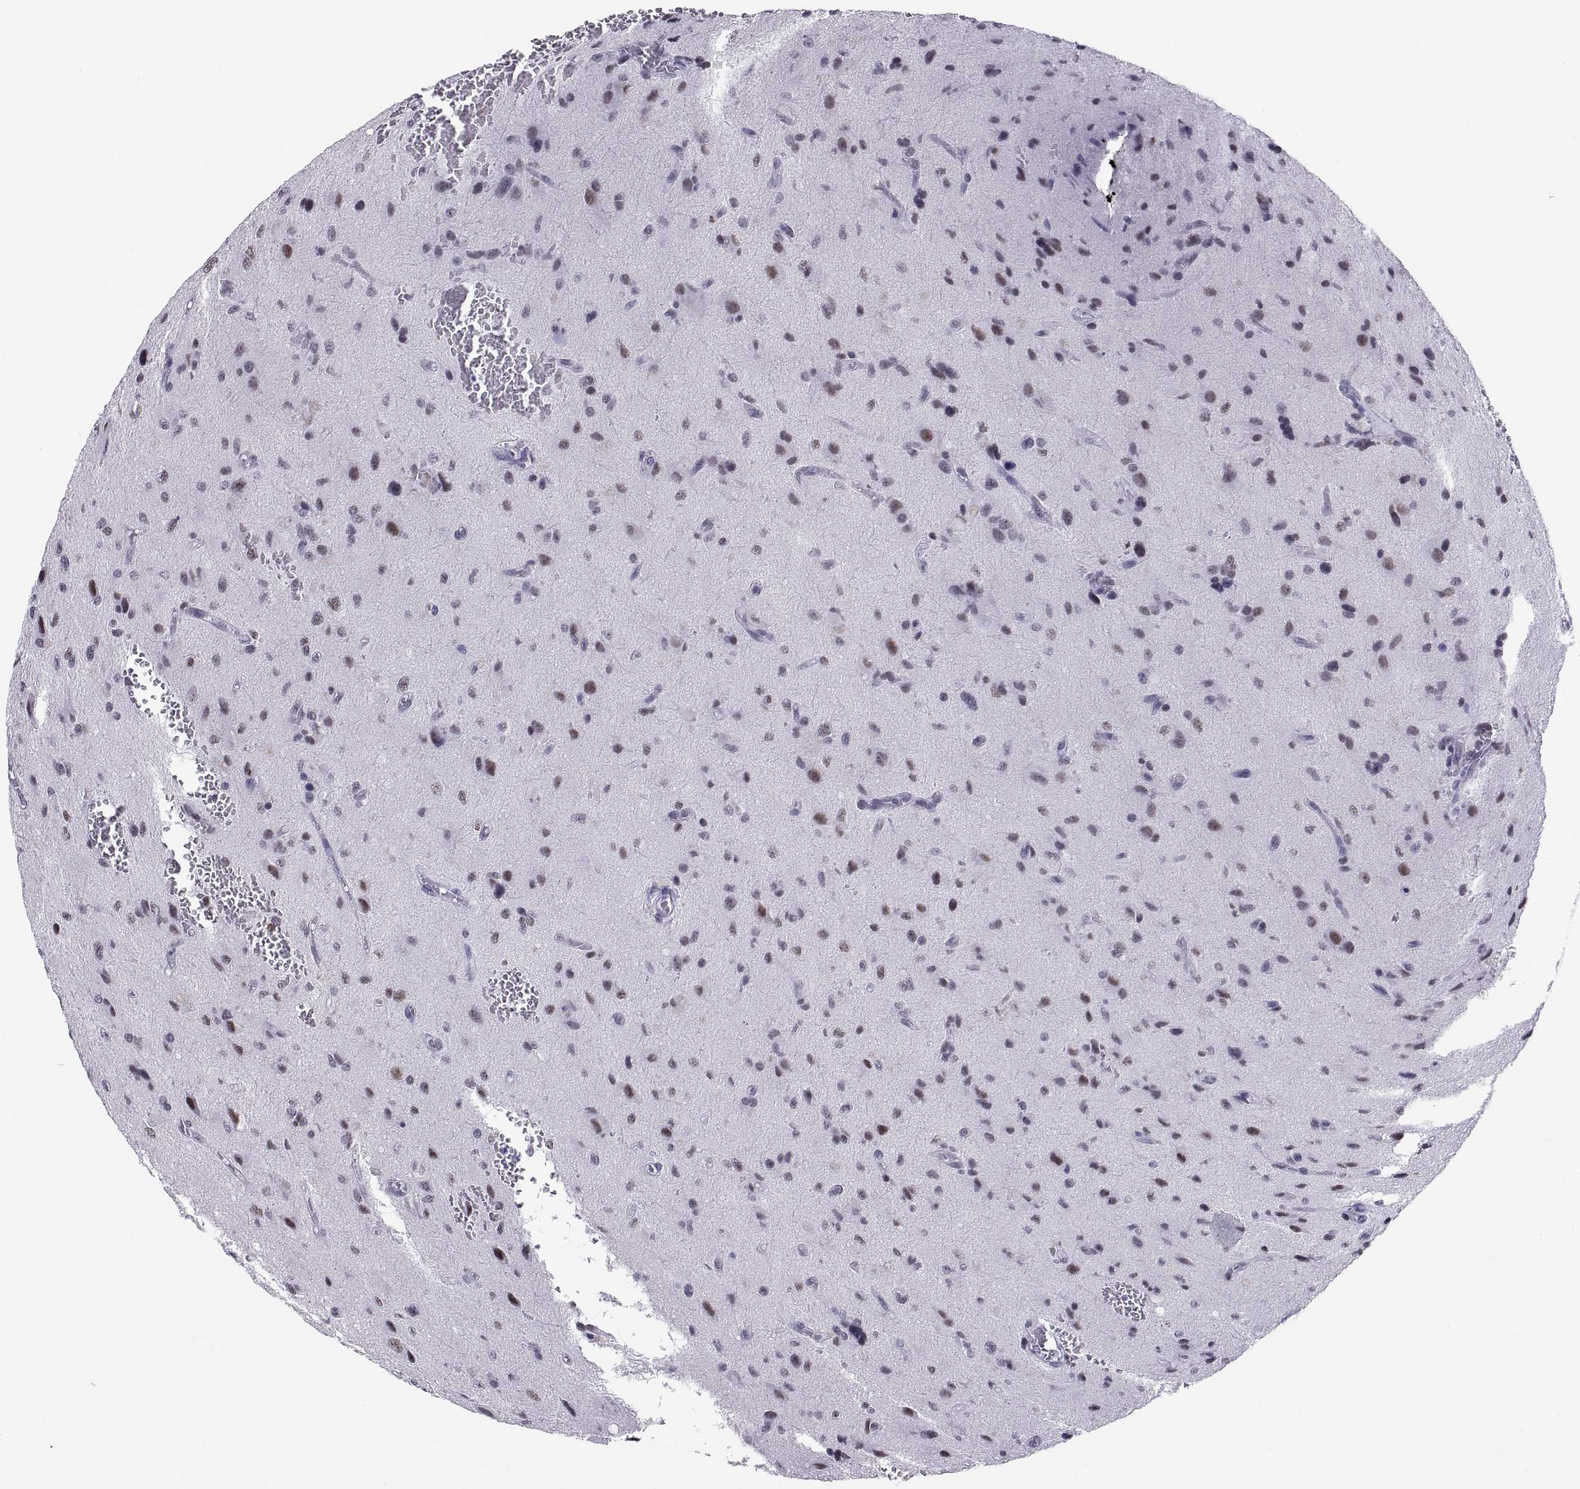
{"staining": {"intensity": "negative", "quantity": "none", "location": "none"}, "tissue": "glioma", "cell_type": "Tumor cells", "image_type": "cancer", "snomed": [{"axis": "morphology", "description": "Glioma, malignant, NOS"}, {"axis": "morphology", "description": "Glioma, malignant, High grade"}, {"axis": "topography", "description": "Brain"}], "caption": "Immunohistochemistry (IHC) of human malignant glioma exhibits no staining in tumor cells.", "gene": "NEUROD6", "patient": {"sex": "female", "age": 71}}